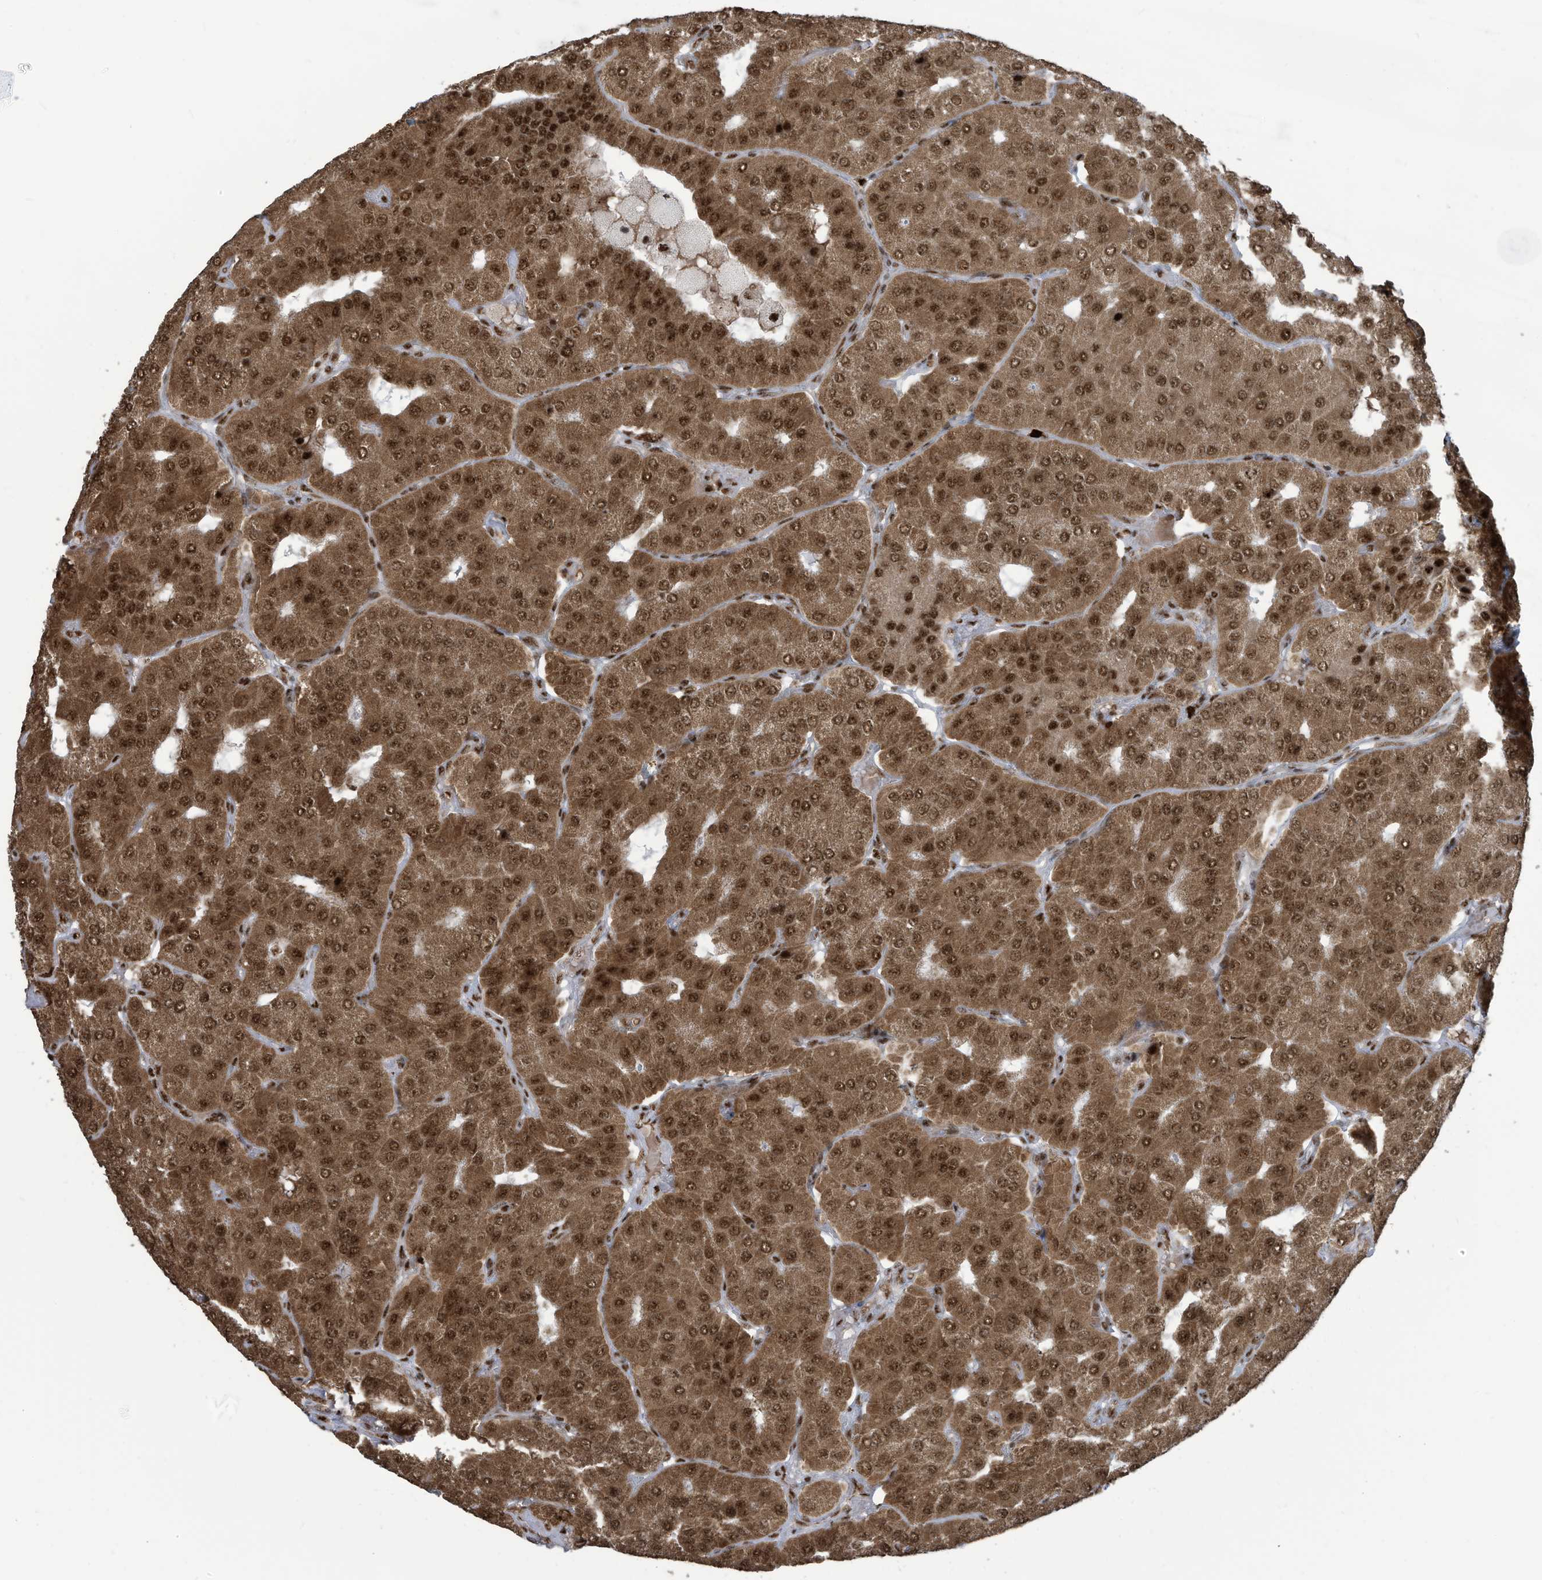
{"staining": {"intensity": "strong", "quantity": ">75%", "location": "cytoplasmic/membranous,nuclear"}, "tissue": "parathyroid gland", "cell_type": "Glandular cells", "image_type": "normal", "snomed": [{"axis": "morphology", "description": "Normal tissue, NOS"}, {"axis": "morphology", "description": "Adenoma, NOS"}, {"axis": "topography", "description": "Parathyroid gland"}], "caption": "Immunohistochemistry (IHC) (DAB (3,3'-diaminobenzidine)) staining of normal human parathyroid gland exhibits strong cytoplasmic/membranous,nuclear protein staining in about >75% of glandular cells.", "gene": "LBH", "patient": {"sex": "female", "age": 86}}